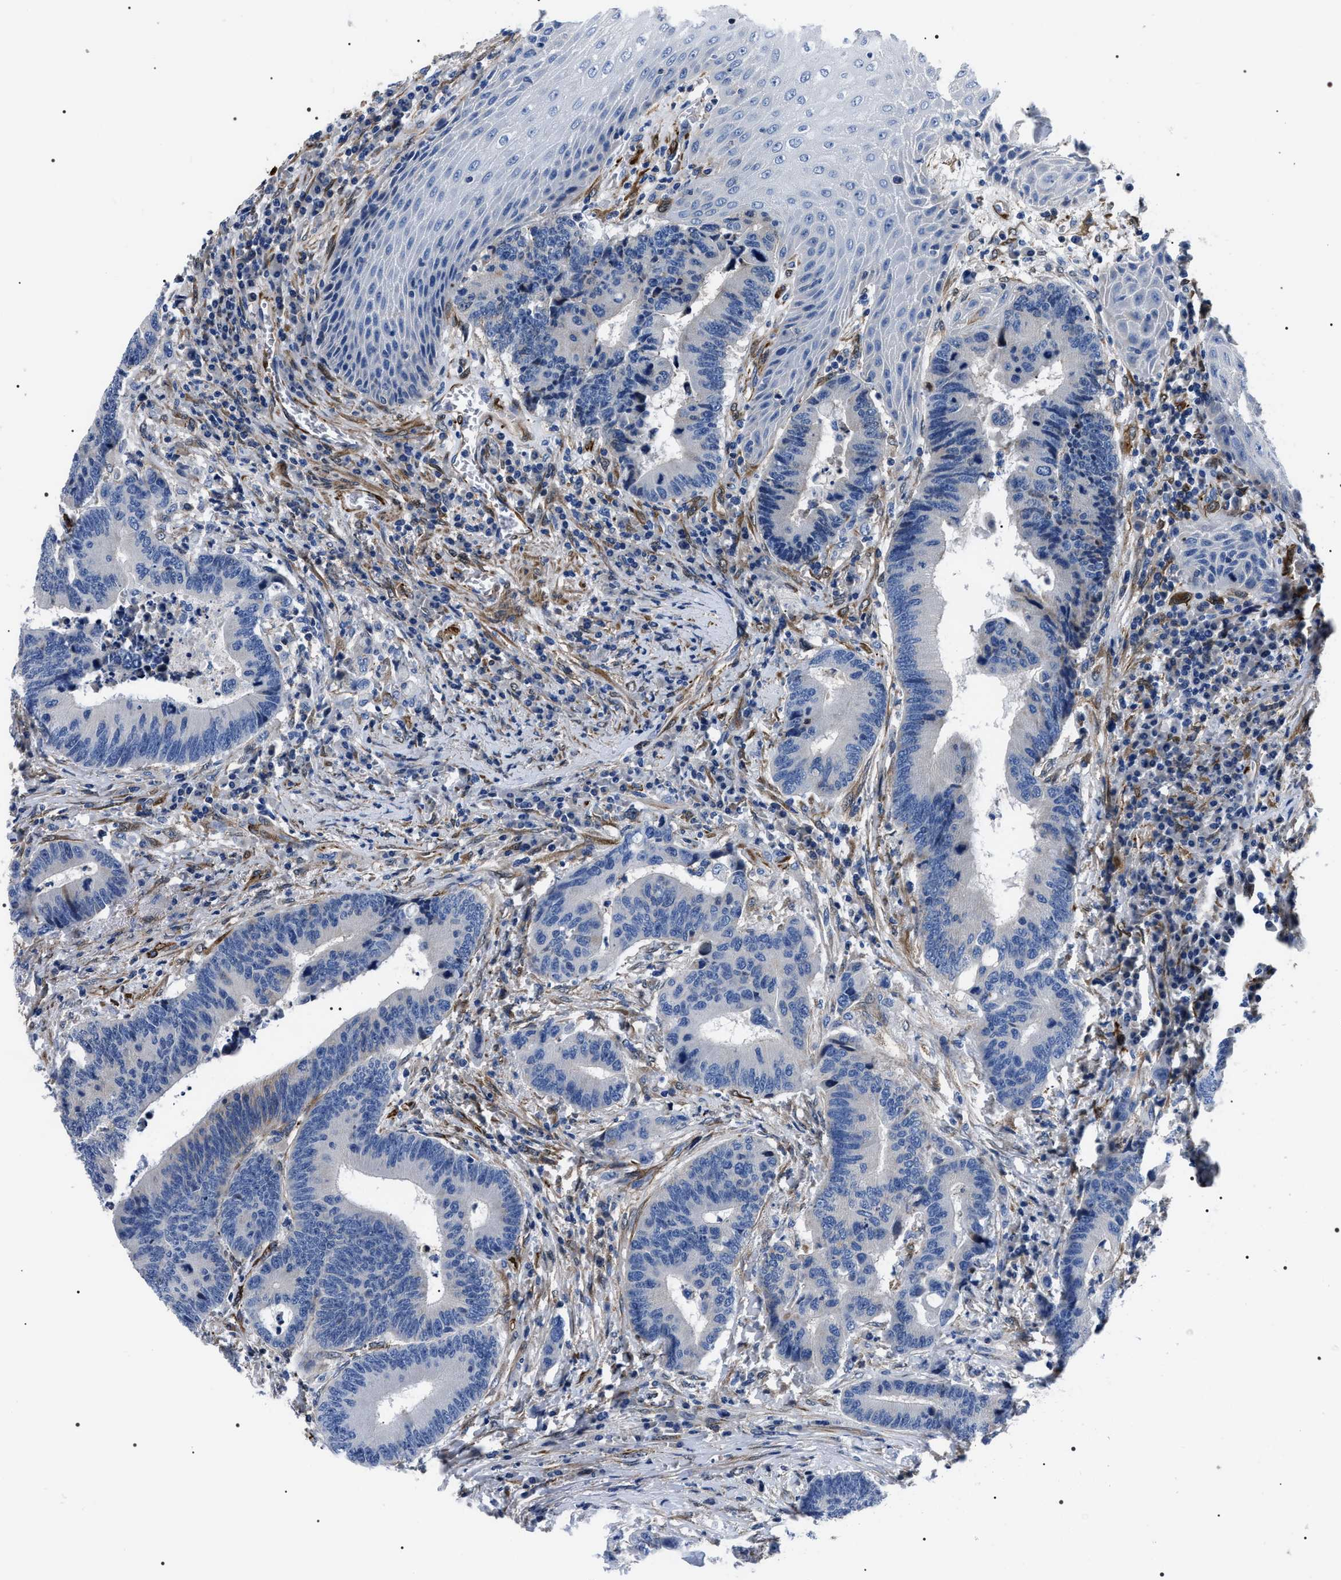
{"staining": {"intensity": "negative", "quantity": "none", "location": "none"}, "tissue": "colorectal cancer", "cell_type": "Tumor cells", "image_type": "cancer", "snomed": [{"axis": "morphology", "description": "Adenocarcinoma, NOS"}, {"axis": "topography", "description": "Rectum"}, {"axis": "topography", "description": "Anal"}], "caption": "Photomicrograph shows no protein staining in tumor cells of colorectal cancer (adenocarcinoma) tissue.", "gene": "BAG2", "patient": {"sex": "female", "age": 89}}